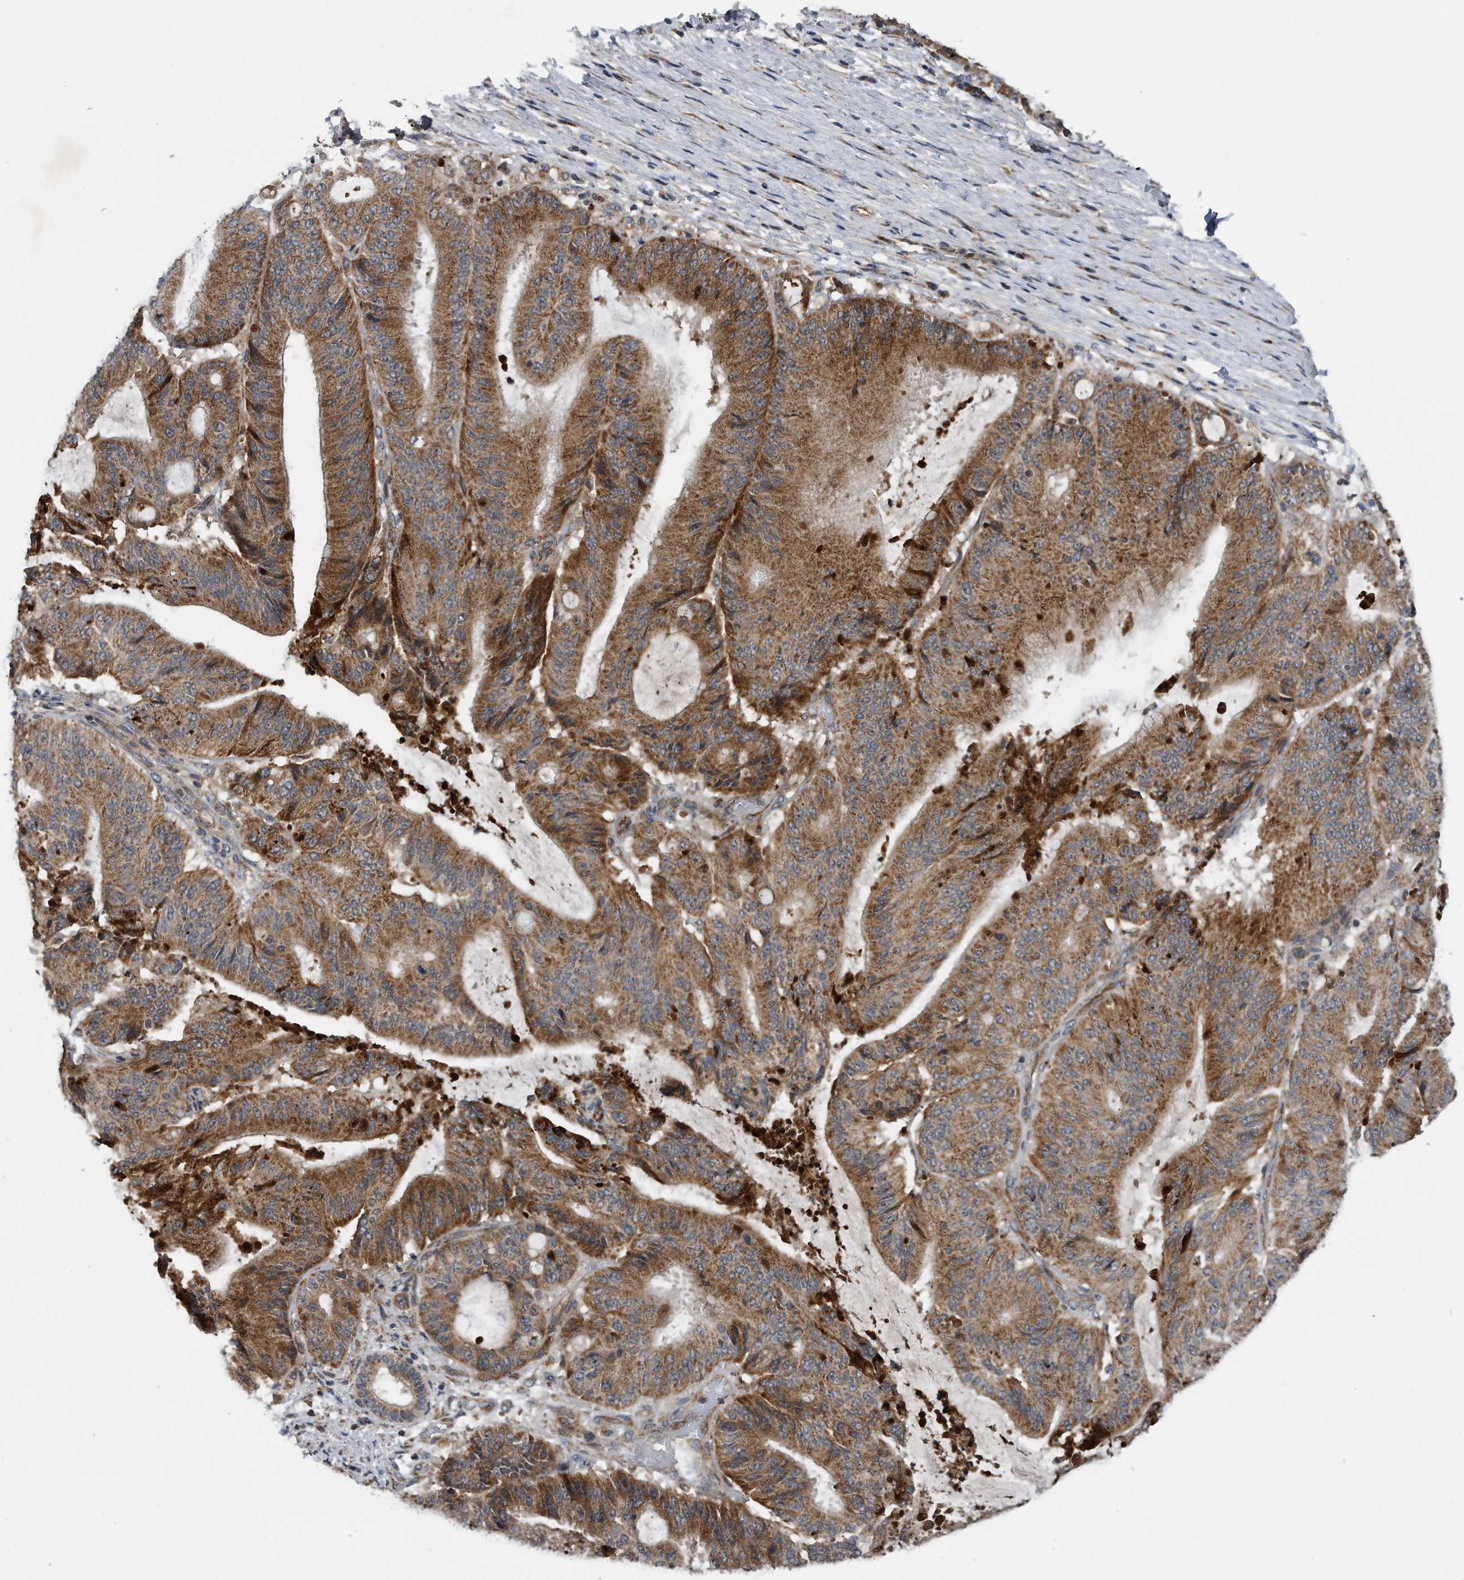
{"staining": {"intensity": "moderate", "quantity": ">75%", "location": "cytoplasmic/membranous"}, "tissue": "liver cancer", "cell_type": "Tumor cells", "image_type": "cancer", "snomed": [{"axis": "morphology", "description": "Normal tissue, NOS"}, {"axis": "morphology", "description": "Cholangiocarcinoma"}, {"axis": "topography", "description": "Liver"}, {"axis": "topography", "description": "Peripheral nerve tissue"}], "caption": "DAB (3,3'-diaminobenzidine) immunohistochemical staining of liver cancer (cholangiocarcinoma) exhibits moderate cytoplasmic/membranous protein staining in about >75% of tumor cells. (Stains: DAB (3,3'-diaminobenzidine) in brown, nuclei in blue, Microscopy: brightfield microscopy at high magnification).", "gene": "LYRM4", "patient": {"sex": "female", "age": 73}}